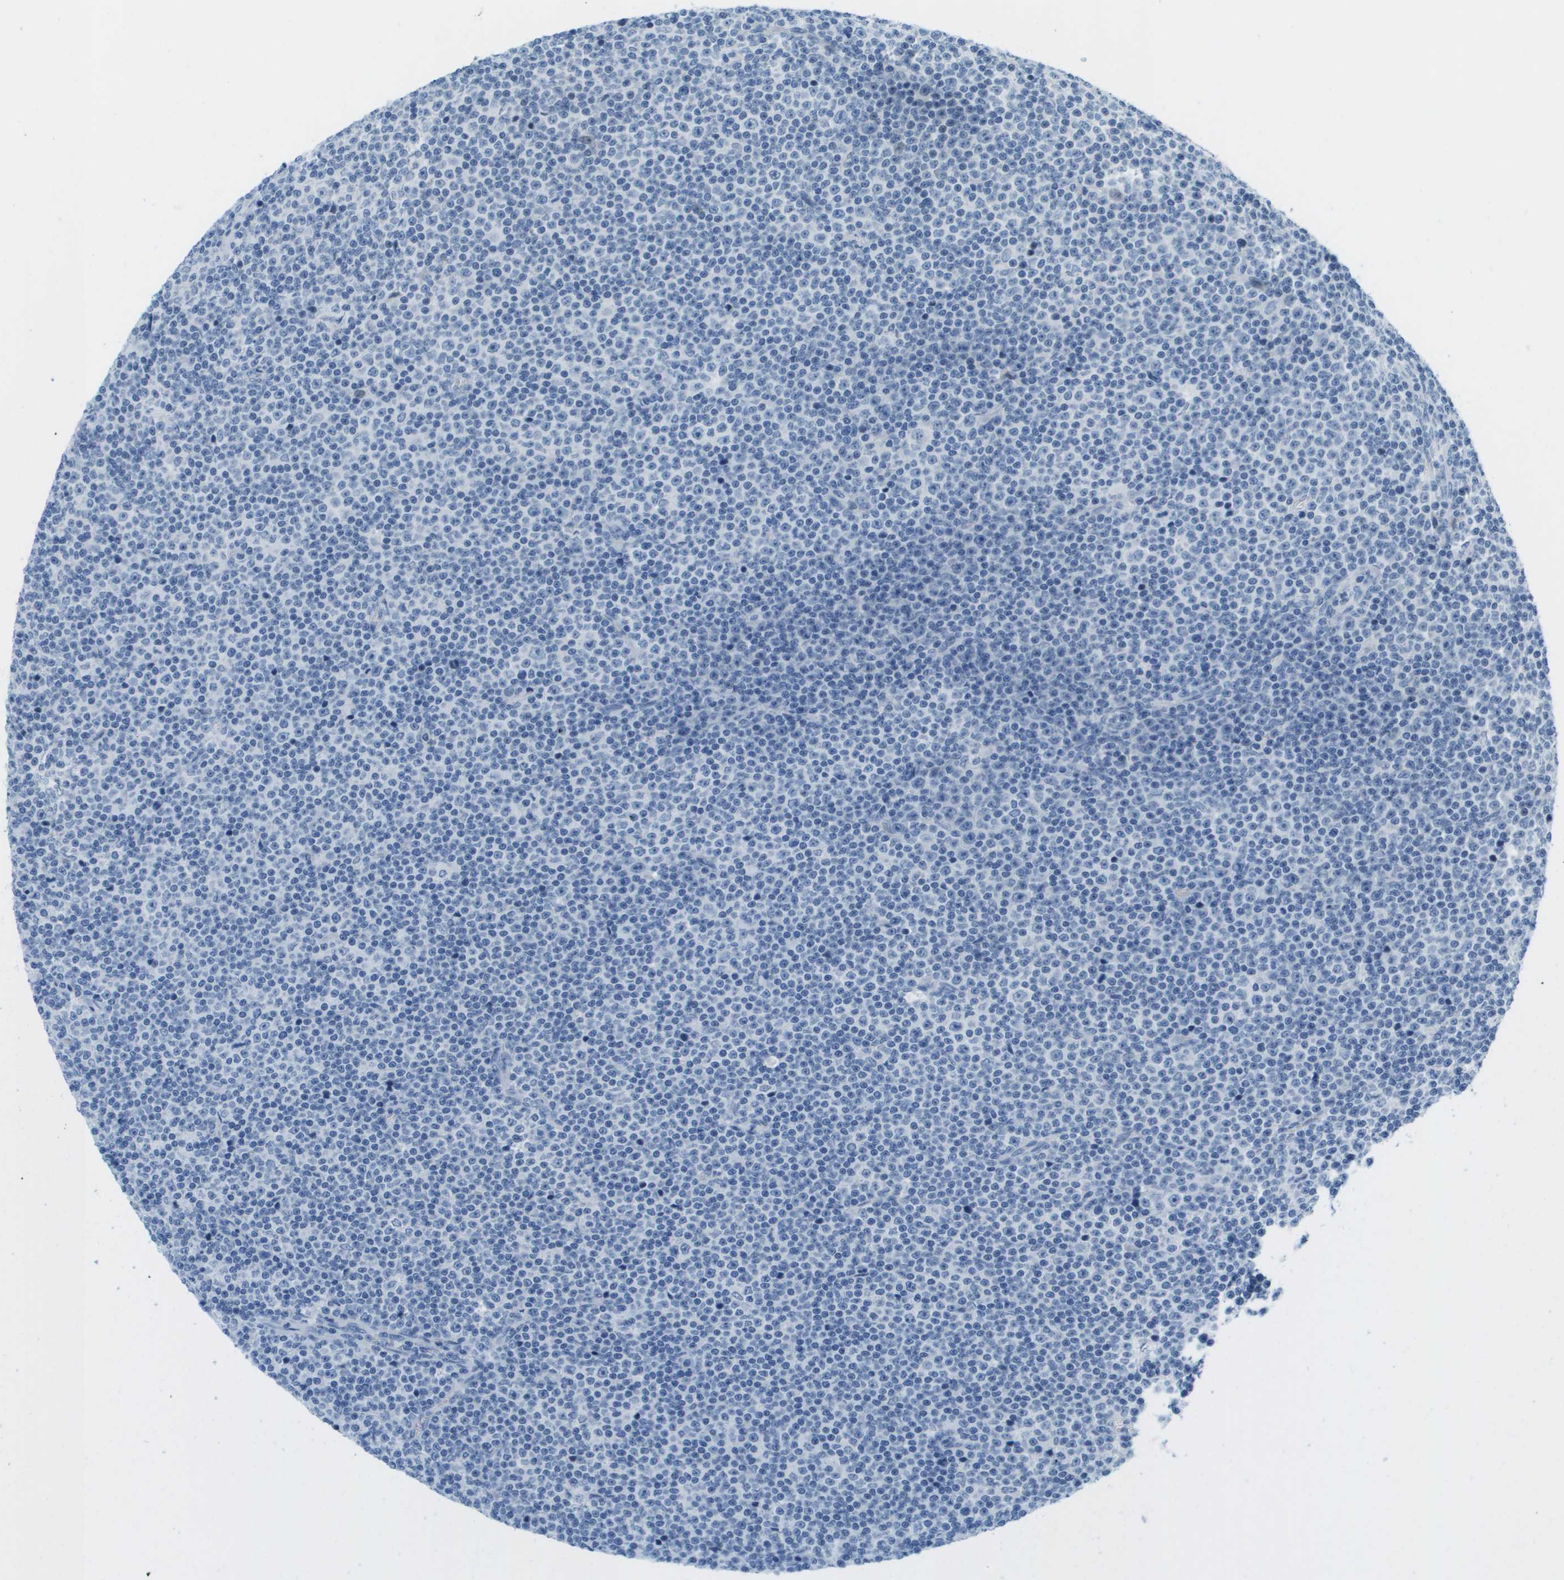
{"staining": {"intensity": "negative", "quantity": "none", "location": "none"}, "tissue": "lymphoma", "cell_type": "Tumor cells", "image_type": "cancer", "snomed": [{"axis": "morphology", "description": "Malignant lymphoma, non-Hodgkin's type, Low grade"}, {"axis": "topography", "description": "Lymph node"}], "caption": "Immunohistochemistry (IHC) histopathology image of neoplastic tissue: malignant lymphoma, non-Hodgkin's type (low-grade) stained with DAB shows no significant protein staining in tumor cells.", "gene": "CDHR2", "patient": {"sex": "female", "age": 67}}